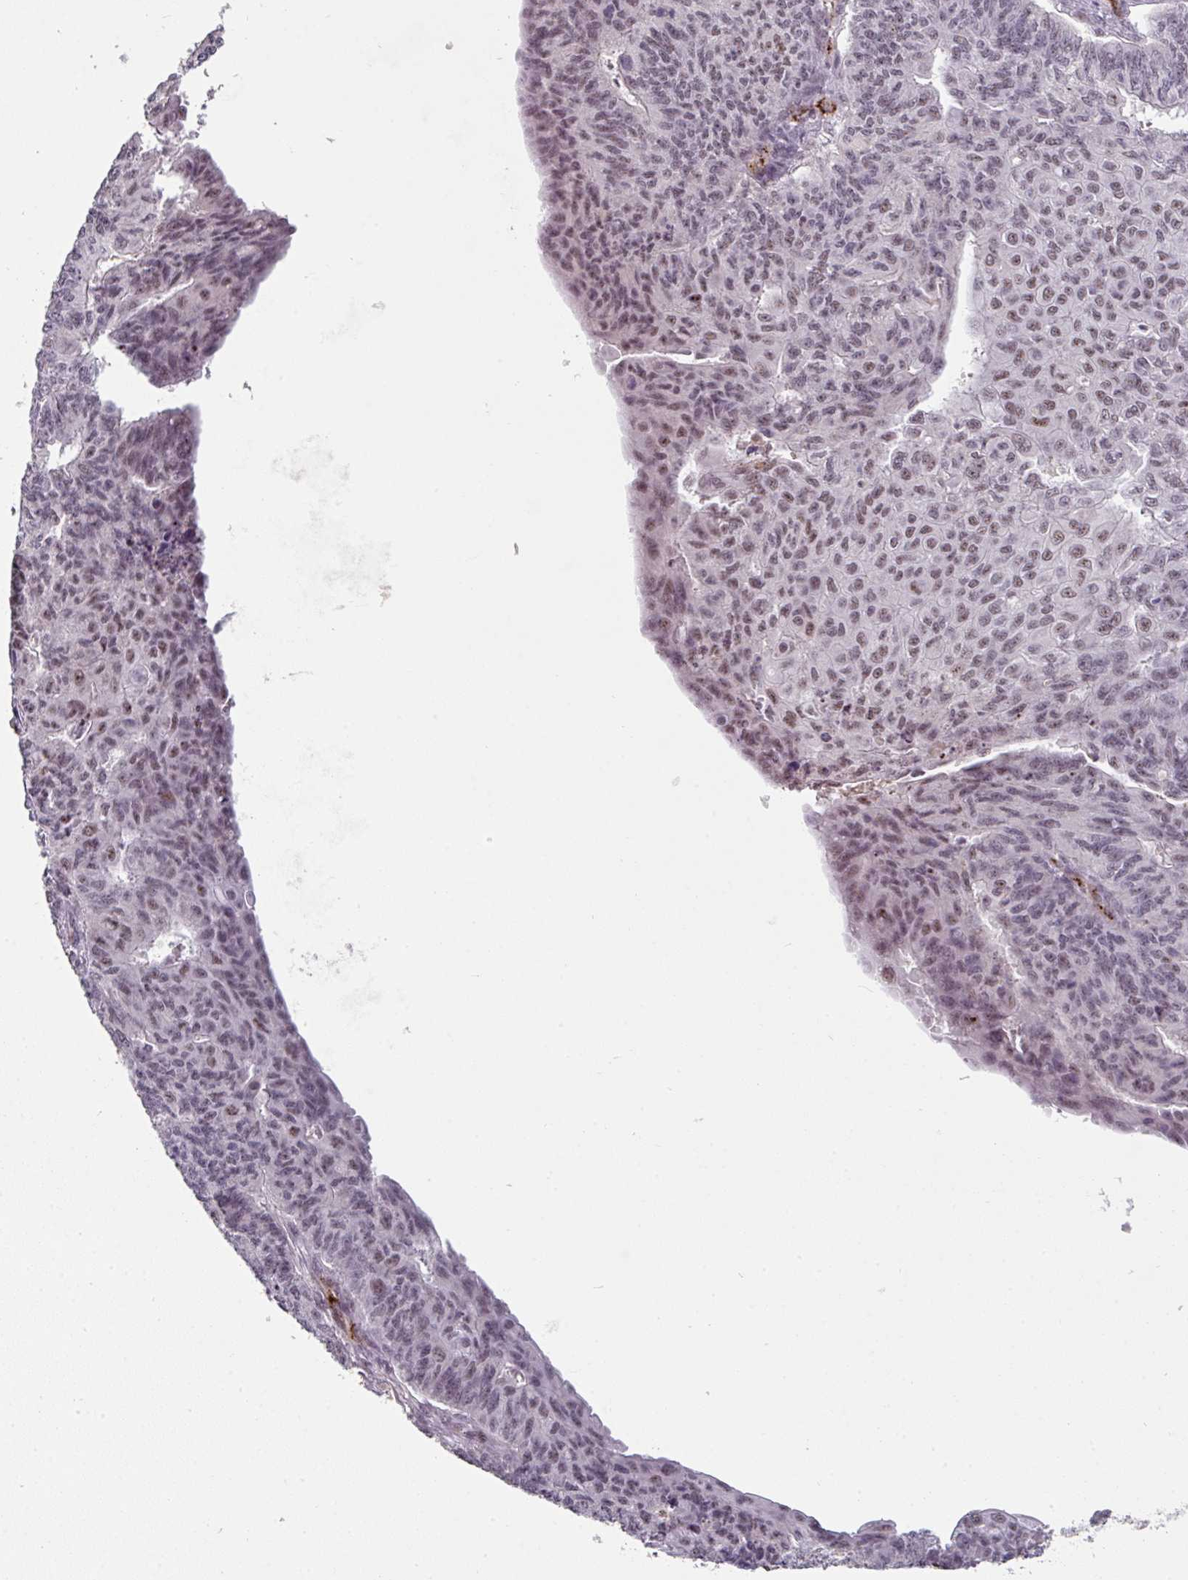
{"staining": {"intensity": "moderate", "quantity": "25%-75%", "location": "nuclear"}, "tissue": "endometrial cancer", "cell_type": "Tumor cells", "image_type": "cancer", "snomed": [{"axis": "morphology", "description": "Adenocarcinoma, NOS"}, {"axis": "topography", "description": "Endometrium"}], "caption": "IHC image of endometrial adenocarcinoma stained for a protein (brown), which exhibits medium levels of moderate nuclear expression in about 25%-75% of tumor cells.", "gene": "SIDT2", "patient": {"sex": "female", "age": 32}}